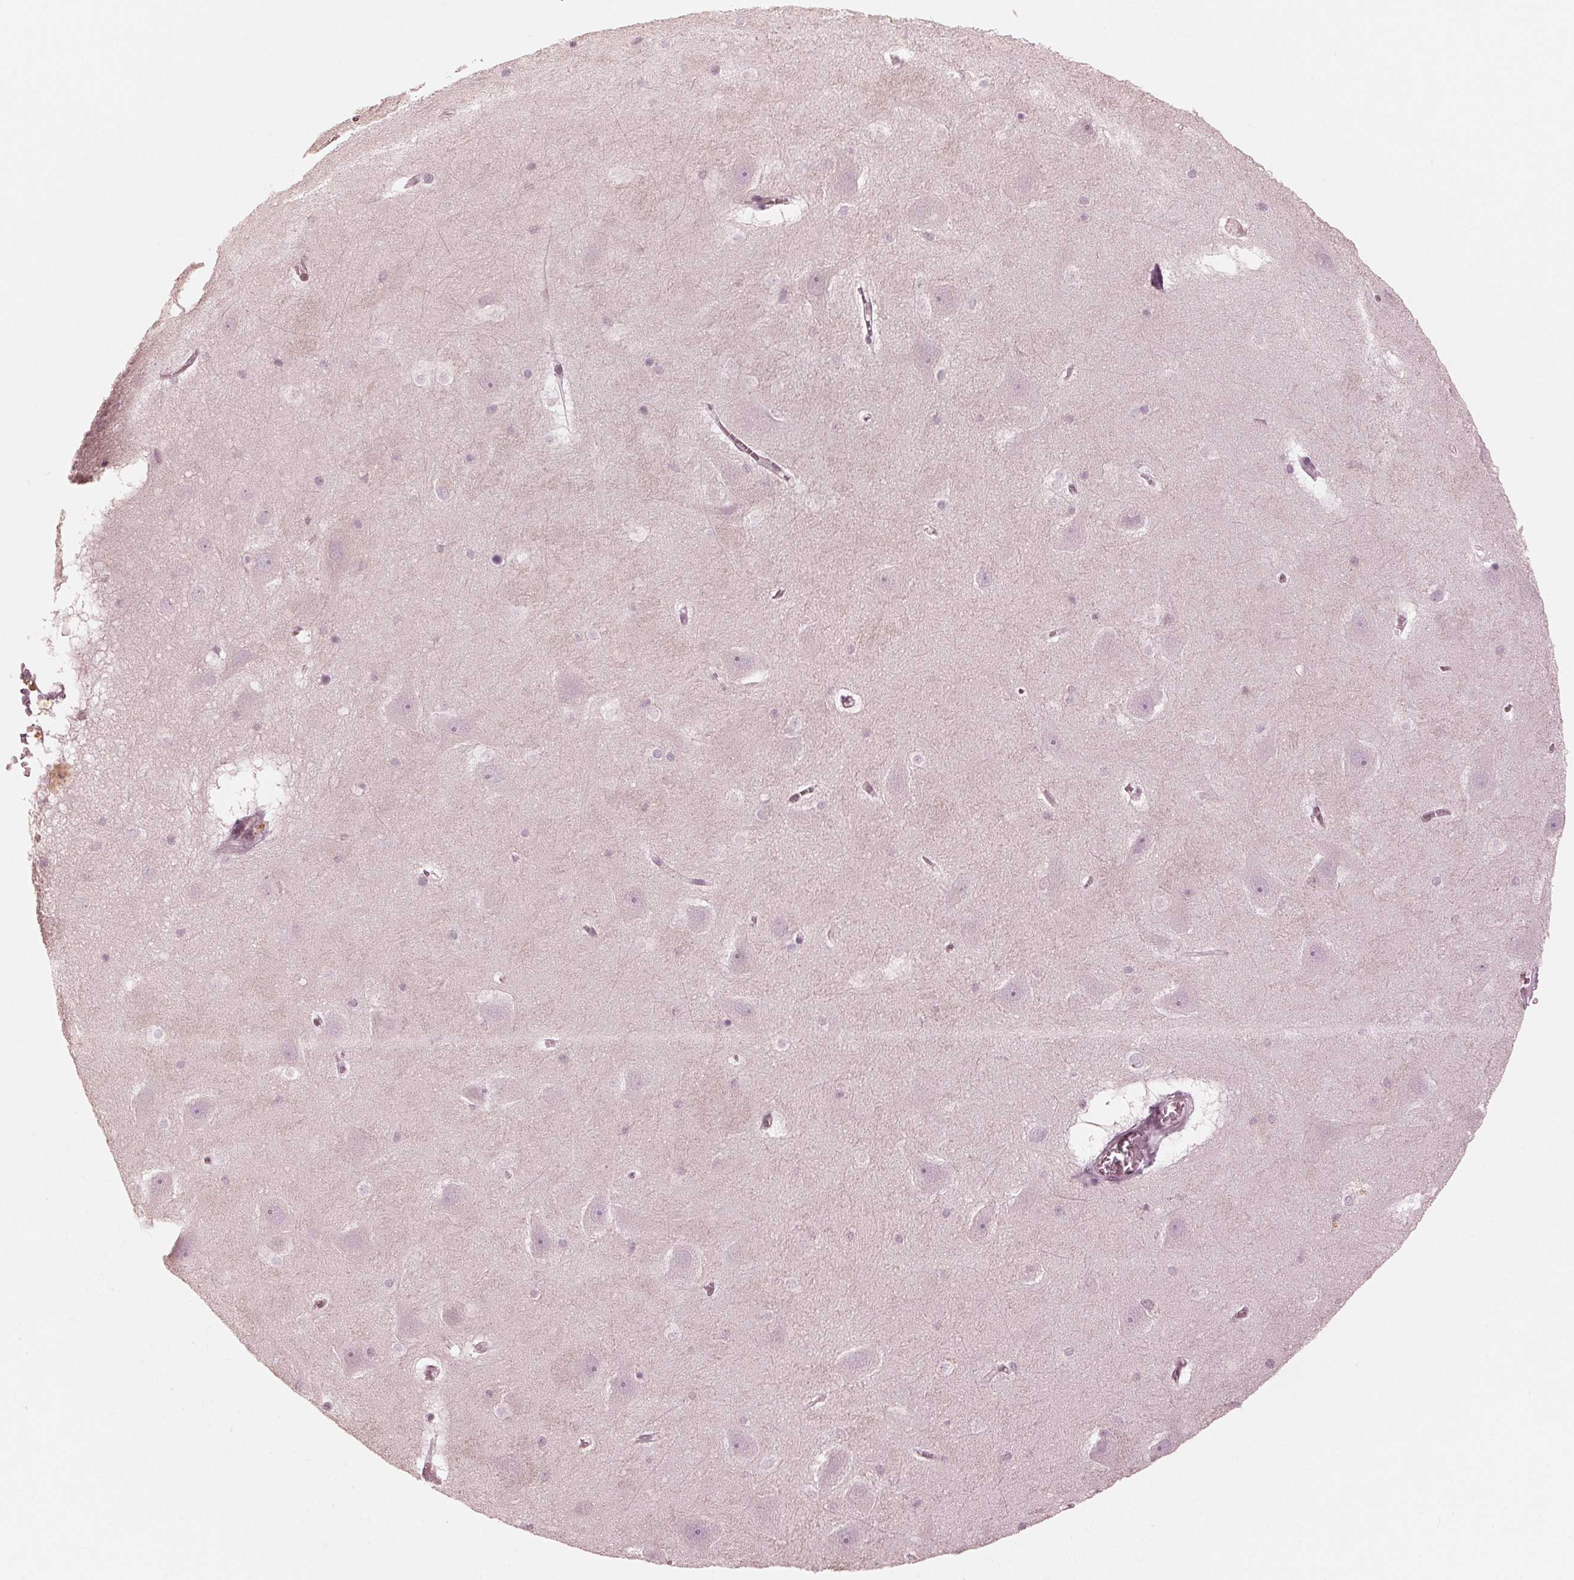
{"staining": {"intensity": "negative", "quantity": "none", "location": "none"}, "tissue": "hippocampus", "cell_type": "Glial cells", "image_type": "normal", "snomed": [{"axis": "morphology", "description": "Normal tissue, NOS"}, {"axis": "topography", "description": "Hippocampus"}], "caption": "The IHC histopathology image has no significant staining in glial cells of hippocampus.", "gene": "IKBIP", "patient": {"sex": "male", "age": 45}}